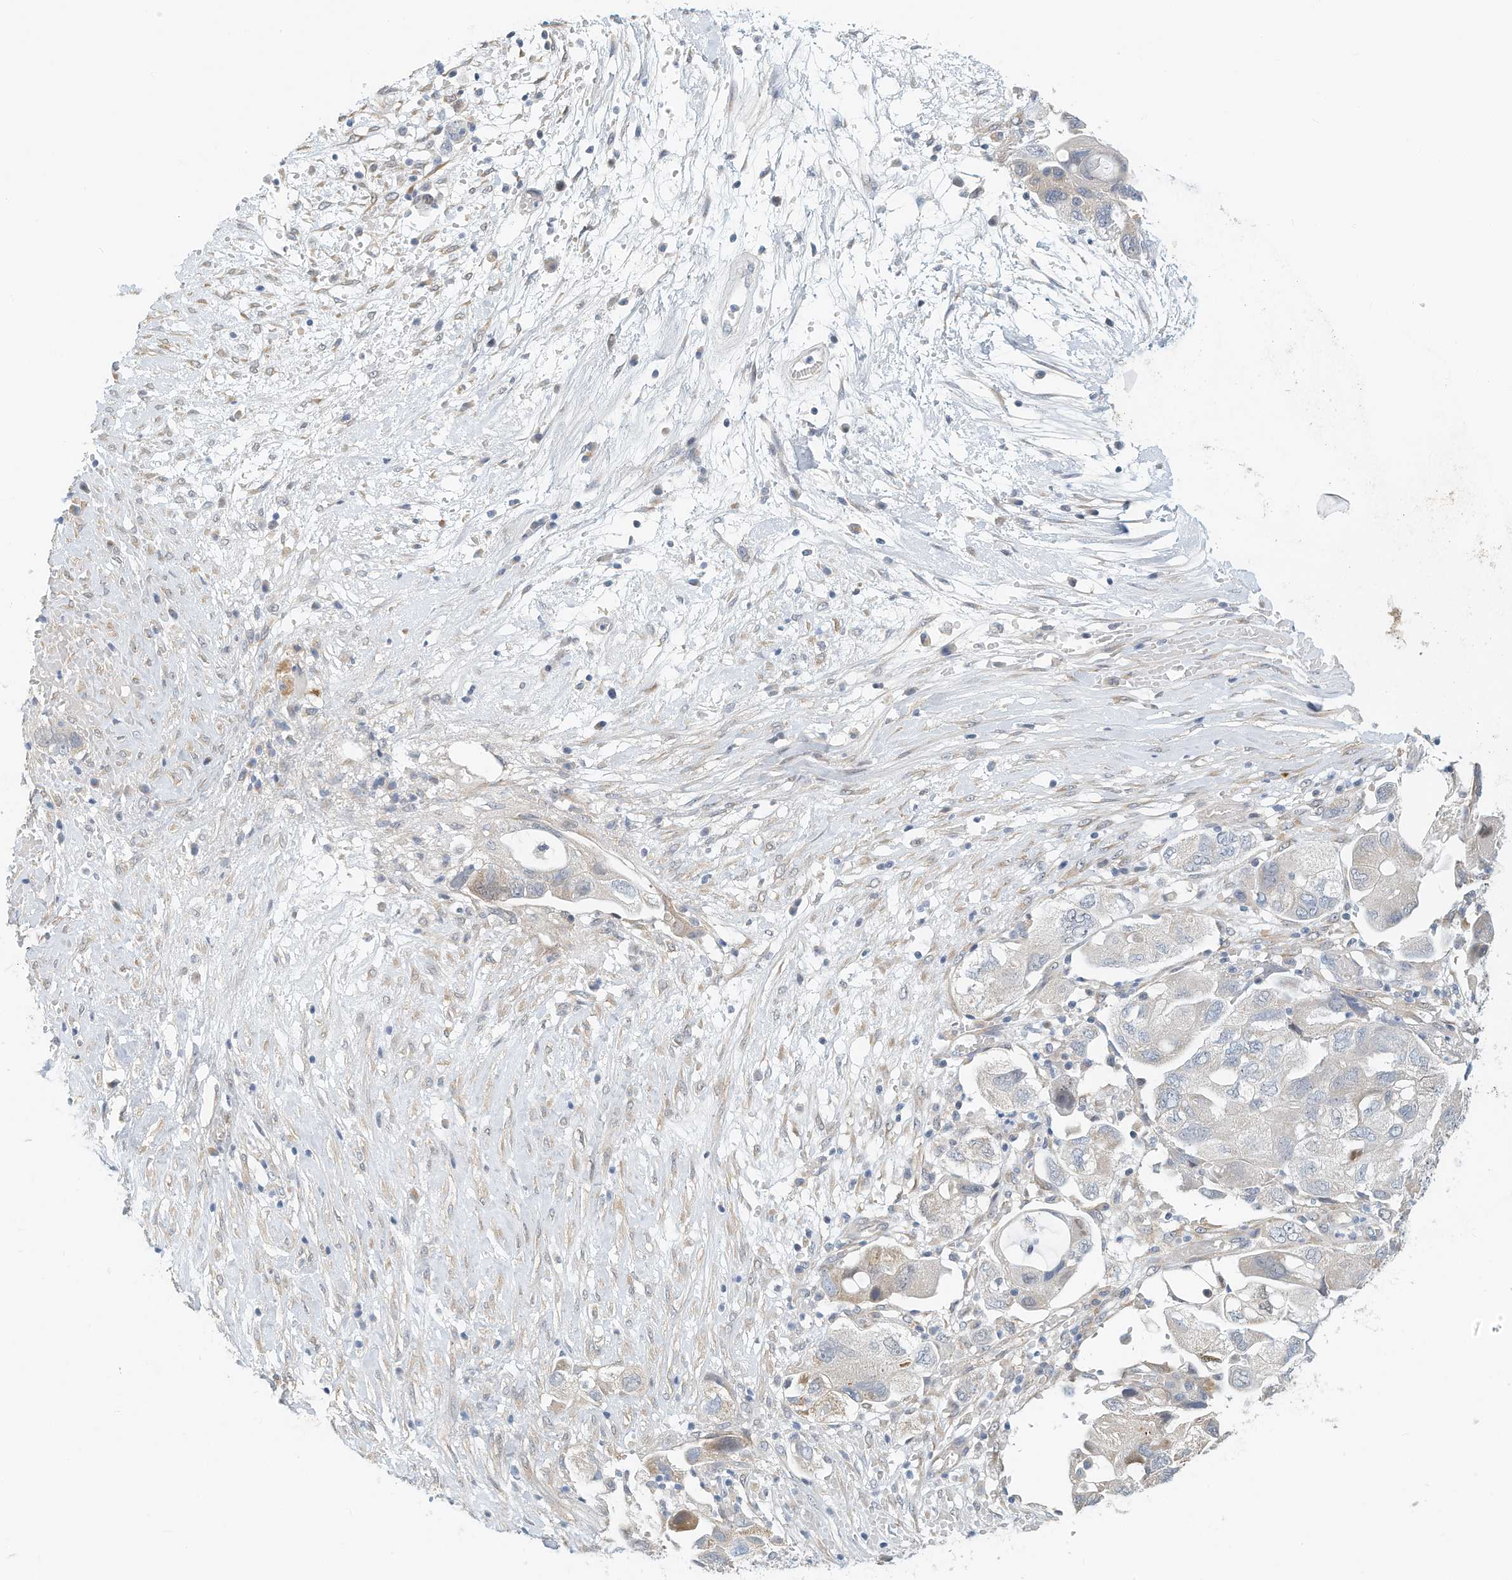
{"staining": {"intensity": "weak", "quantity": "<25%", "location": "cytoplasmic/membranous"}, "tissue": "ovarian cancer", "cell_type": "Tumor cells", "image_type": "cancer", "snomed": [{"axis": "morphology", "description": "Carcinoma, NOS"}, {"axis": "morphology", "description": "Cystadenocarcinoma, serous, NOS"}, {"axis": "topography", "description": "Ovary"}], "caption": "Tumor cells are negative for protein expression in human ovarian cancer.", "gene": "ARHGAP28", "patient": {"sex": "female", "age": 69}}